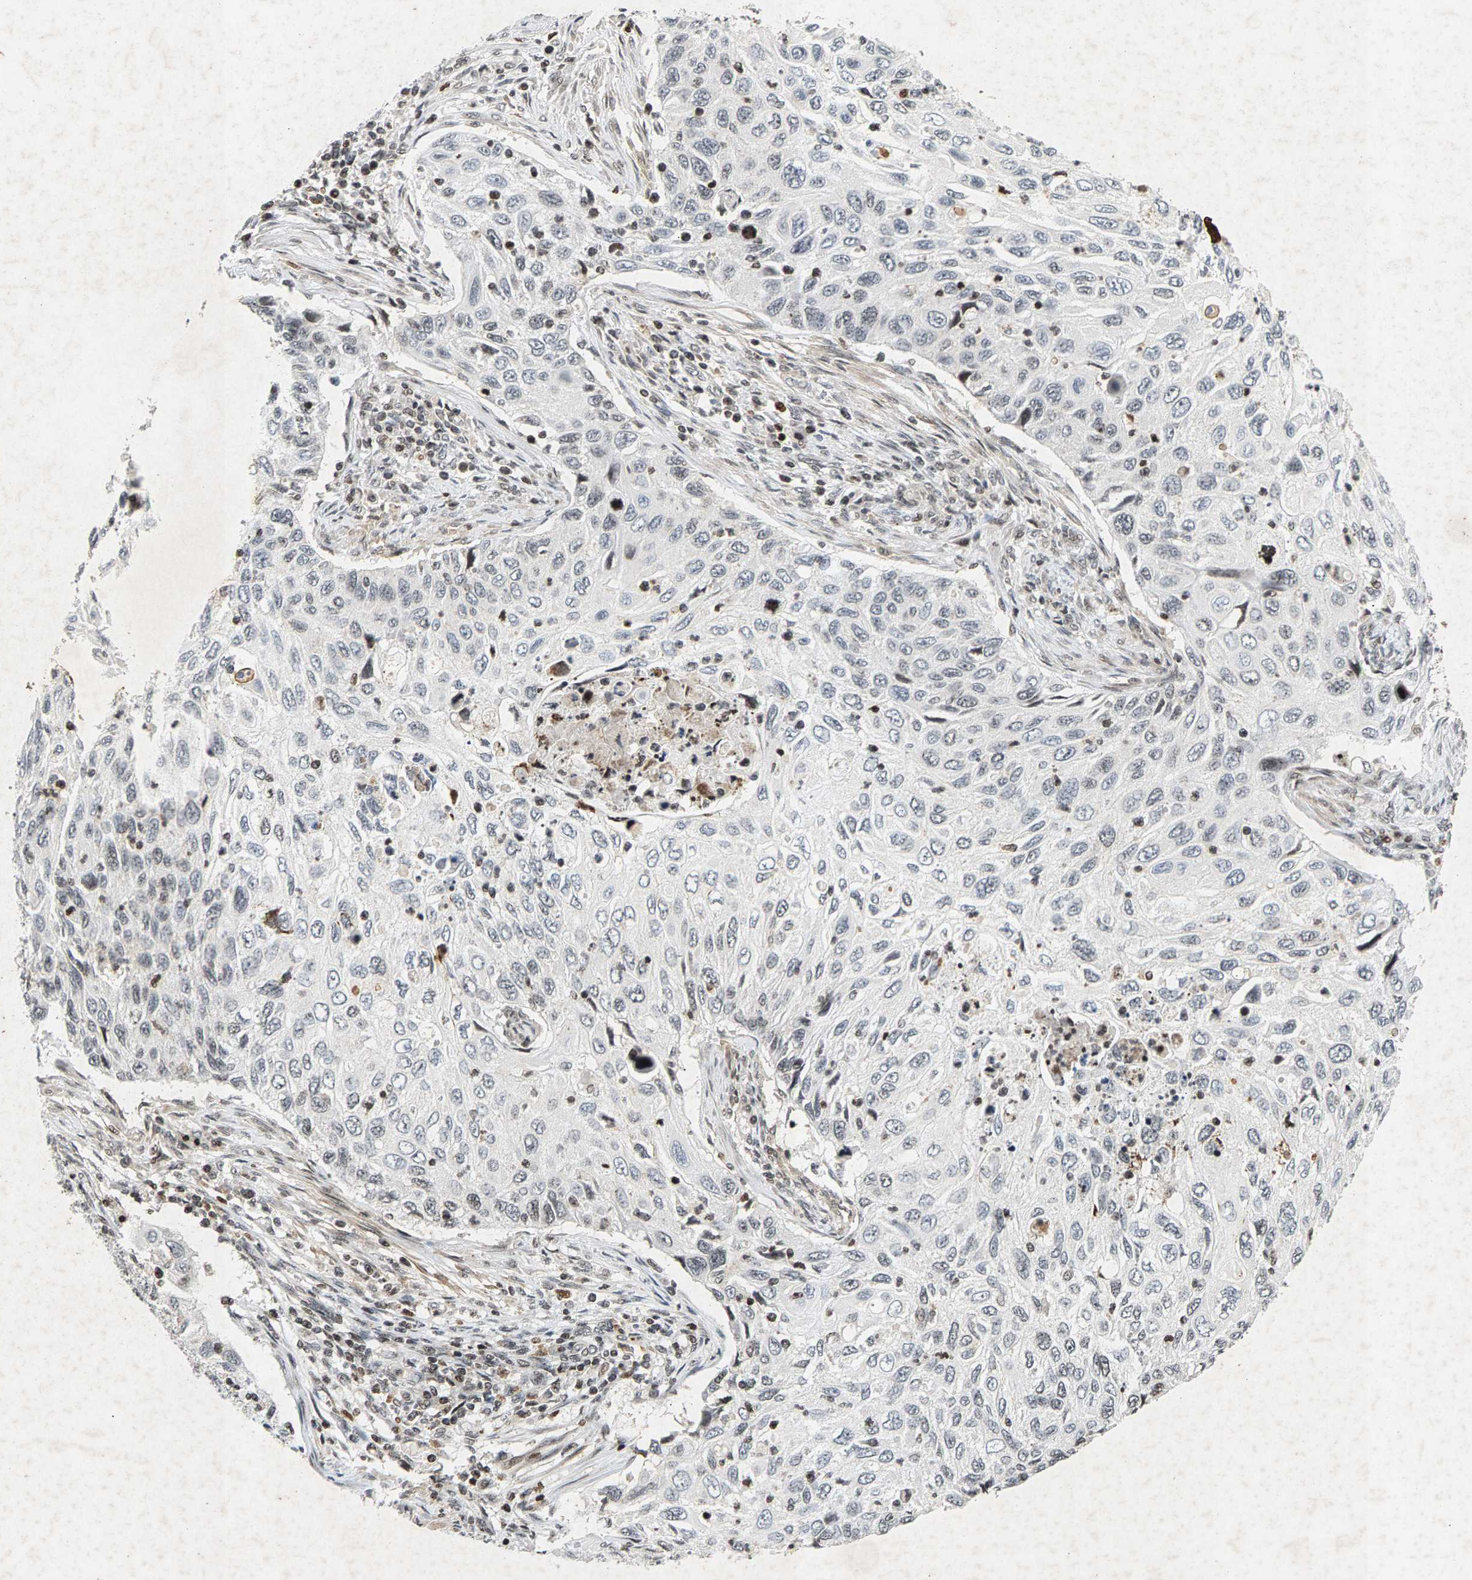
{"staining": {"intensity": "negative", "quantity": "none", "location": "none"}, "tissue": "cervical cancer", "cell_type": "Tumor cells", "image_type": "cancer", "snomed": [{"axis": "morphology", "description": "Squamous cell carcinoma, NOS"}, {"axis": "topography", "description": "Cervix"}], "caption": "Immunohistochemical staining of human squamous cell carcinoma (cervical) demonstrates no significant positivity in tumor cells. (Brightfield microscopy of DAB immunohistochemistry (IHC) at high magnification).", "gene": "ZPR1", "patient": {"sex": "female", "age": 70}}